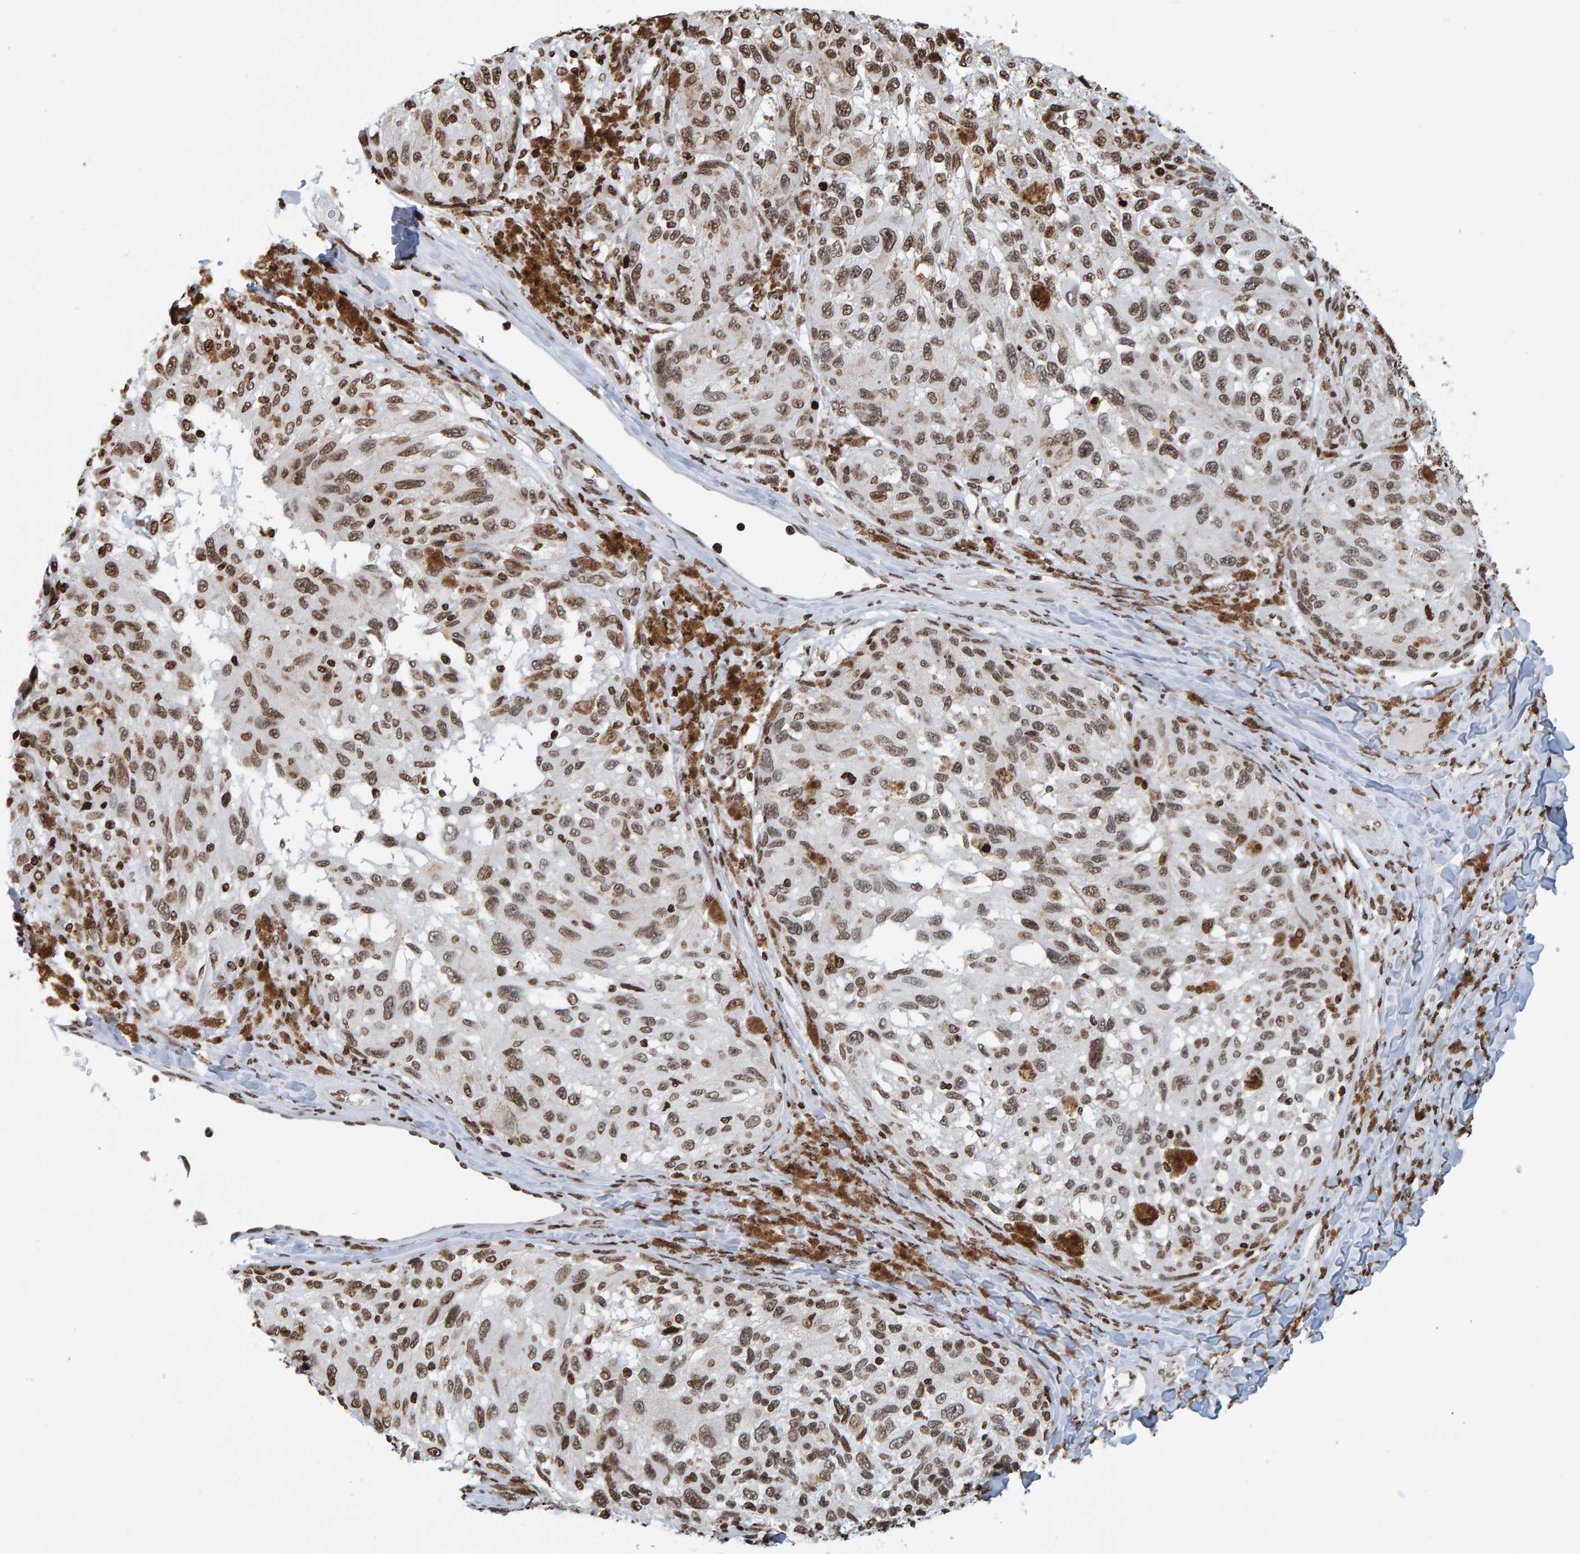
{"staining": {"intensity": "moderate", "quantity": ">75%", "location": "cytoplasmic/membranous,nuclear"}, "tissue": "melanoma", "cell_type": "Tumor cells", "image_type": "cancer", "snomed": [{"axis": "morphology", "description": "Malignant melanoma, NOS"}, {"axis": "topography", "description": "Skin"}], "caption": "This is an image of immunohistochemistry staining of melanoma, which shows moderate staining in the cytoplasmic/membranous and nuclear of tumor cells.", "gene": "BRF2", "patient": {"sex": "female", "age": 73}}